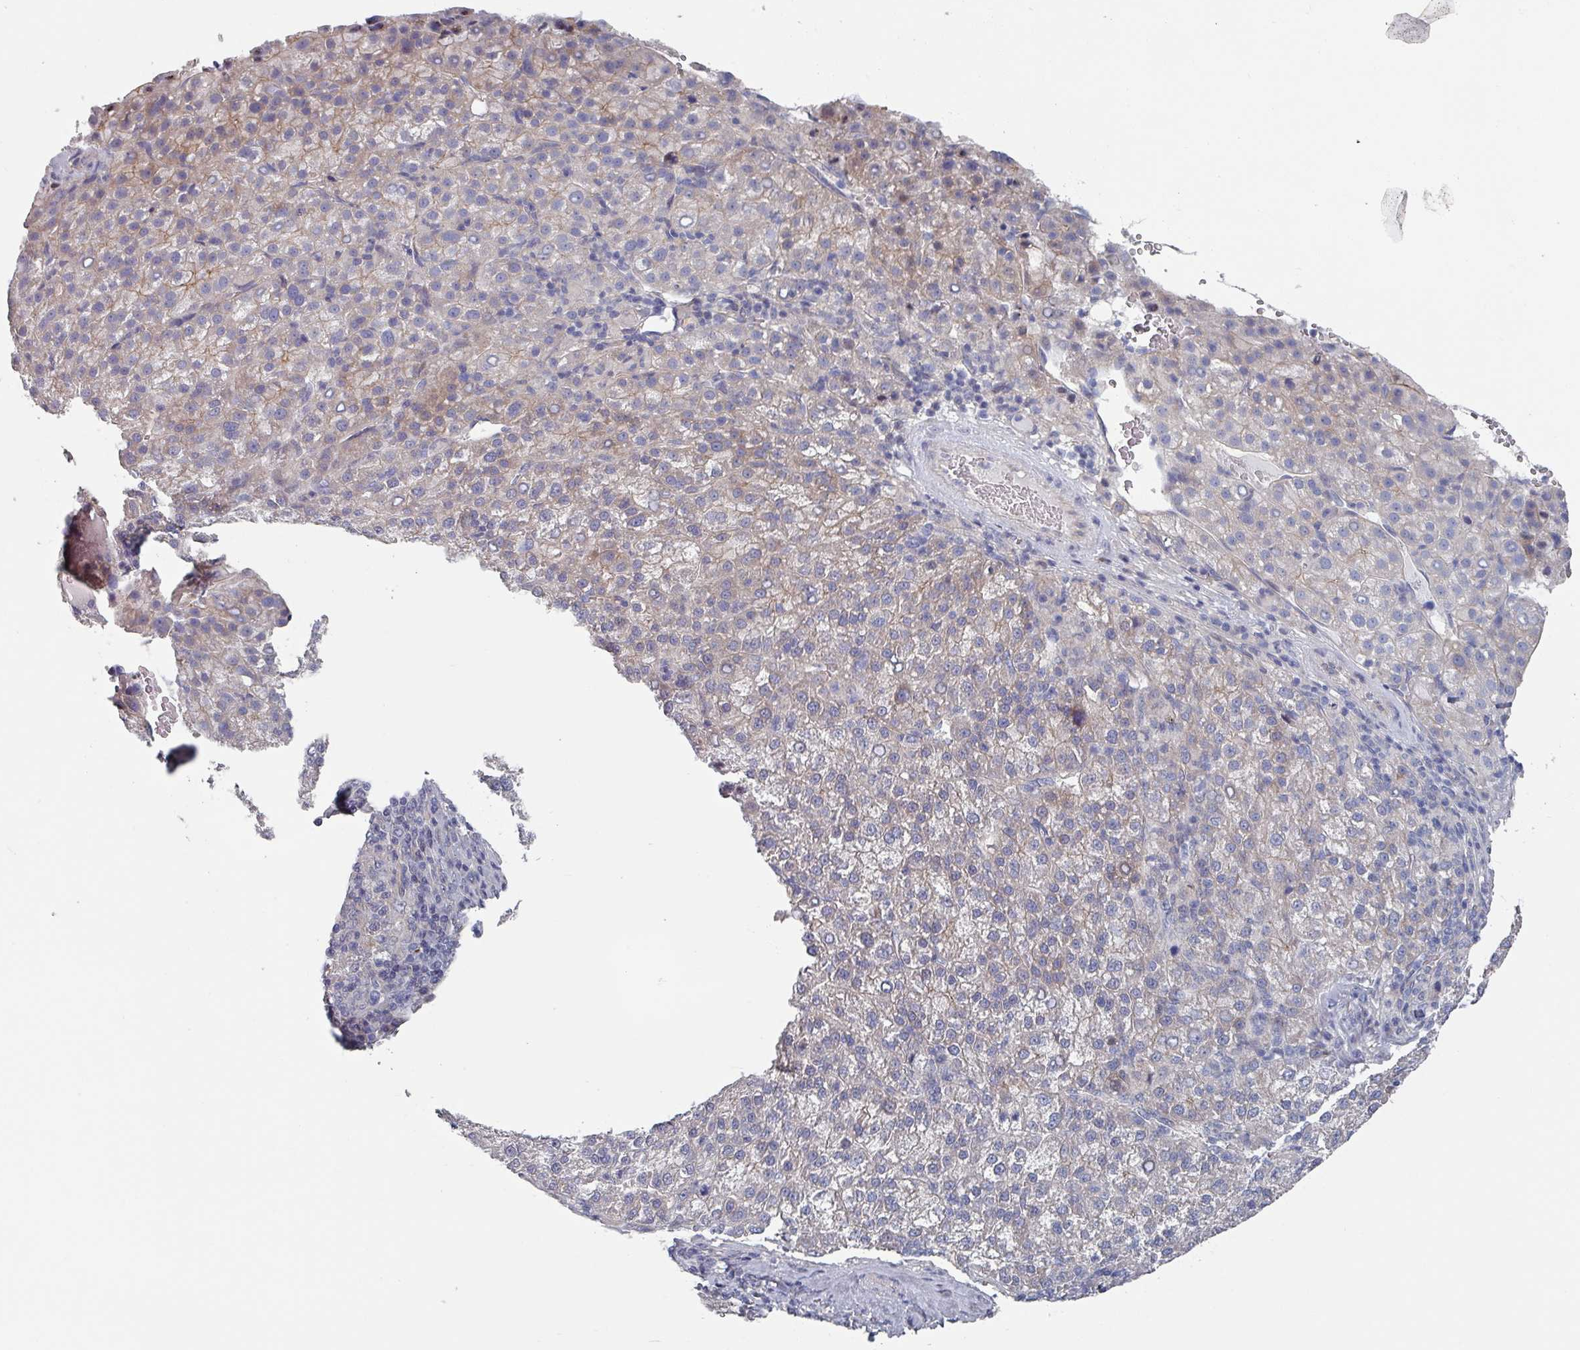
{"staining": {"intensity": "weak", "quantity": "25%-75%", "location": "cytoplasmic/membranous"}, "tissue": "liver cancer", "cell_type": "Tumor cells", "image_type": "cancer", "snomed": [{"axis": "morphology", "description": "Carcinoma, Hepatocellular, NOS"}, {"axis": "topography", "description": "Liver"}], "caption": "The photomicrograph reveals a brown stain indicating the presence of a protein in the cytoplasmic/membranous of tumor cells in liver cancer (hepatocellular carcinoma).", "gene": "EFL1", "patient": {"sex": "female", "age": 58}}